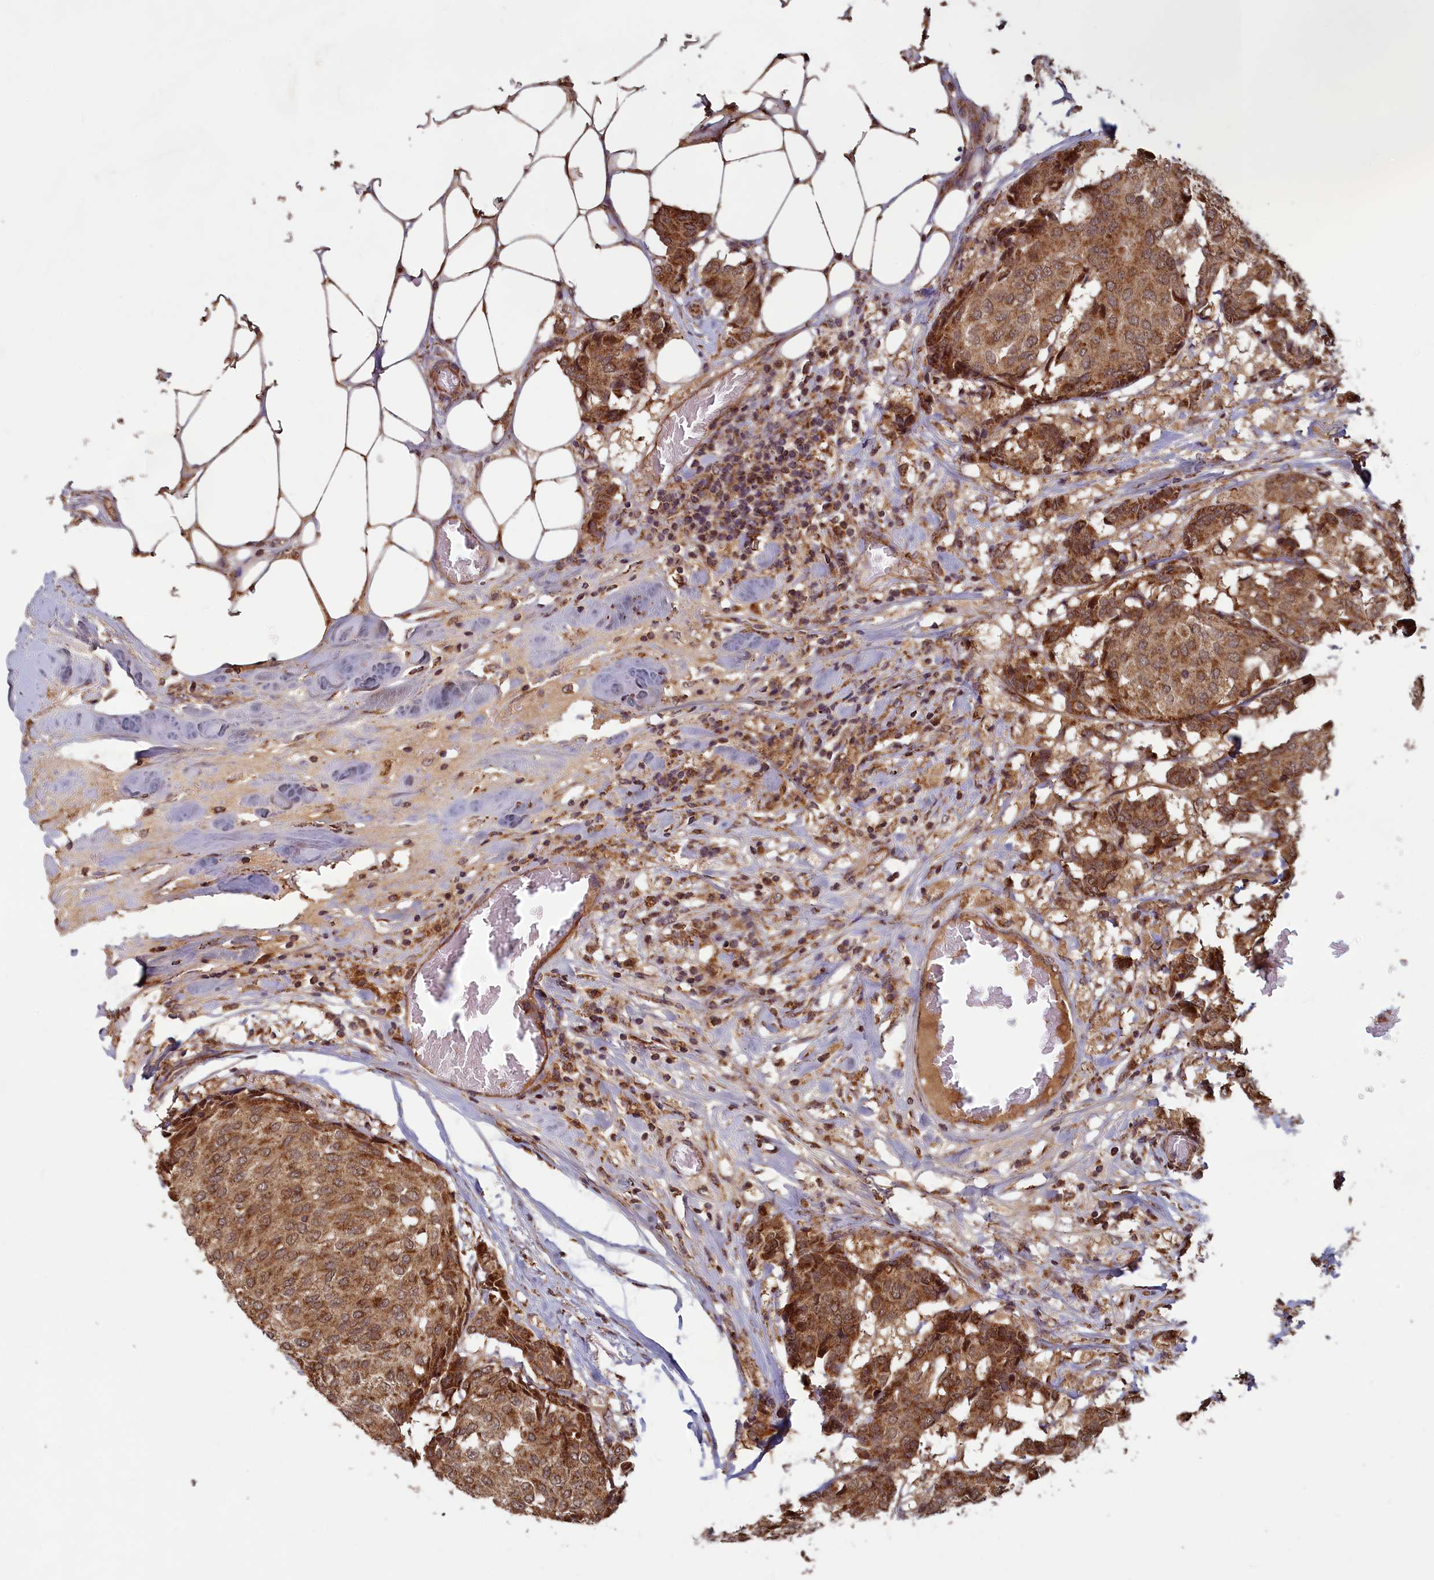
{"staining": {"intensity": "moderate", "quantity": ">75%", "location": "cytoplasmic/membranous"}, "tissue": "breast cancer", "cell_type": "Tumor cells", "image_type": "cancer", "snomed": [{"axis": "morphology", "description": "Duct carcinoma"}, {"axis": "topography", "description": "Breast"}], "caption": "Breast cancer (invasive ductal carcinoma) stained with DAB immunohistochemistry exhibits medium levels of moderate cytoplasmic/membranous positivity in about >75% of tumor cells. Nuclei are stained in blue.", "gene": "CCDC15", "patient": {"sex": "female", "age": 75}}